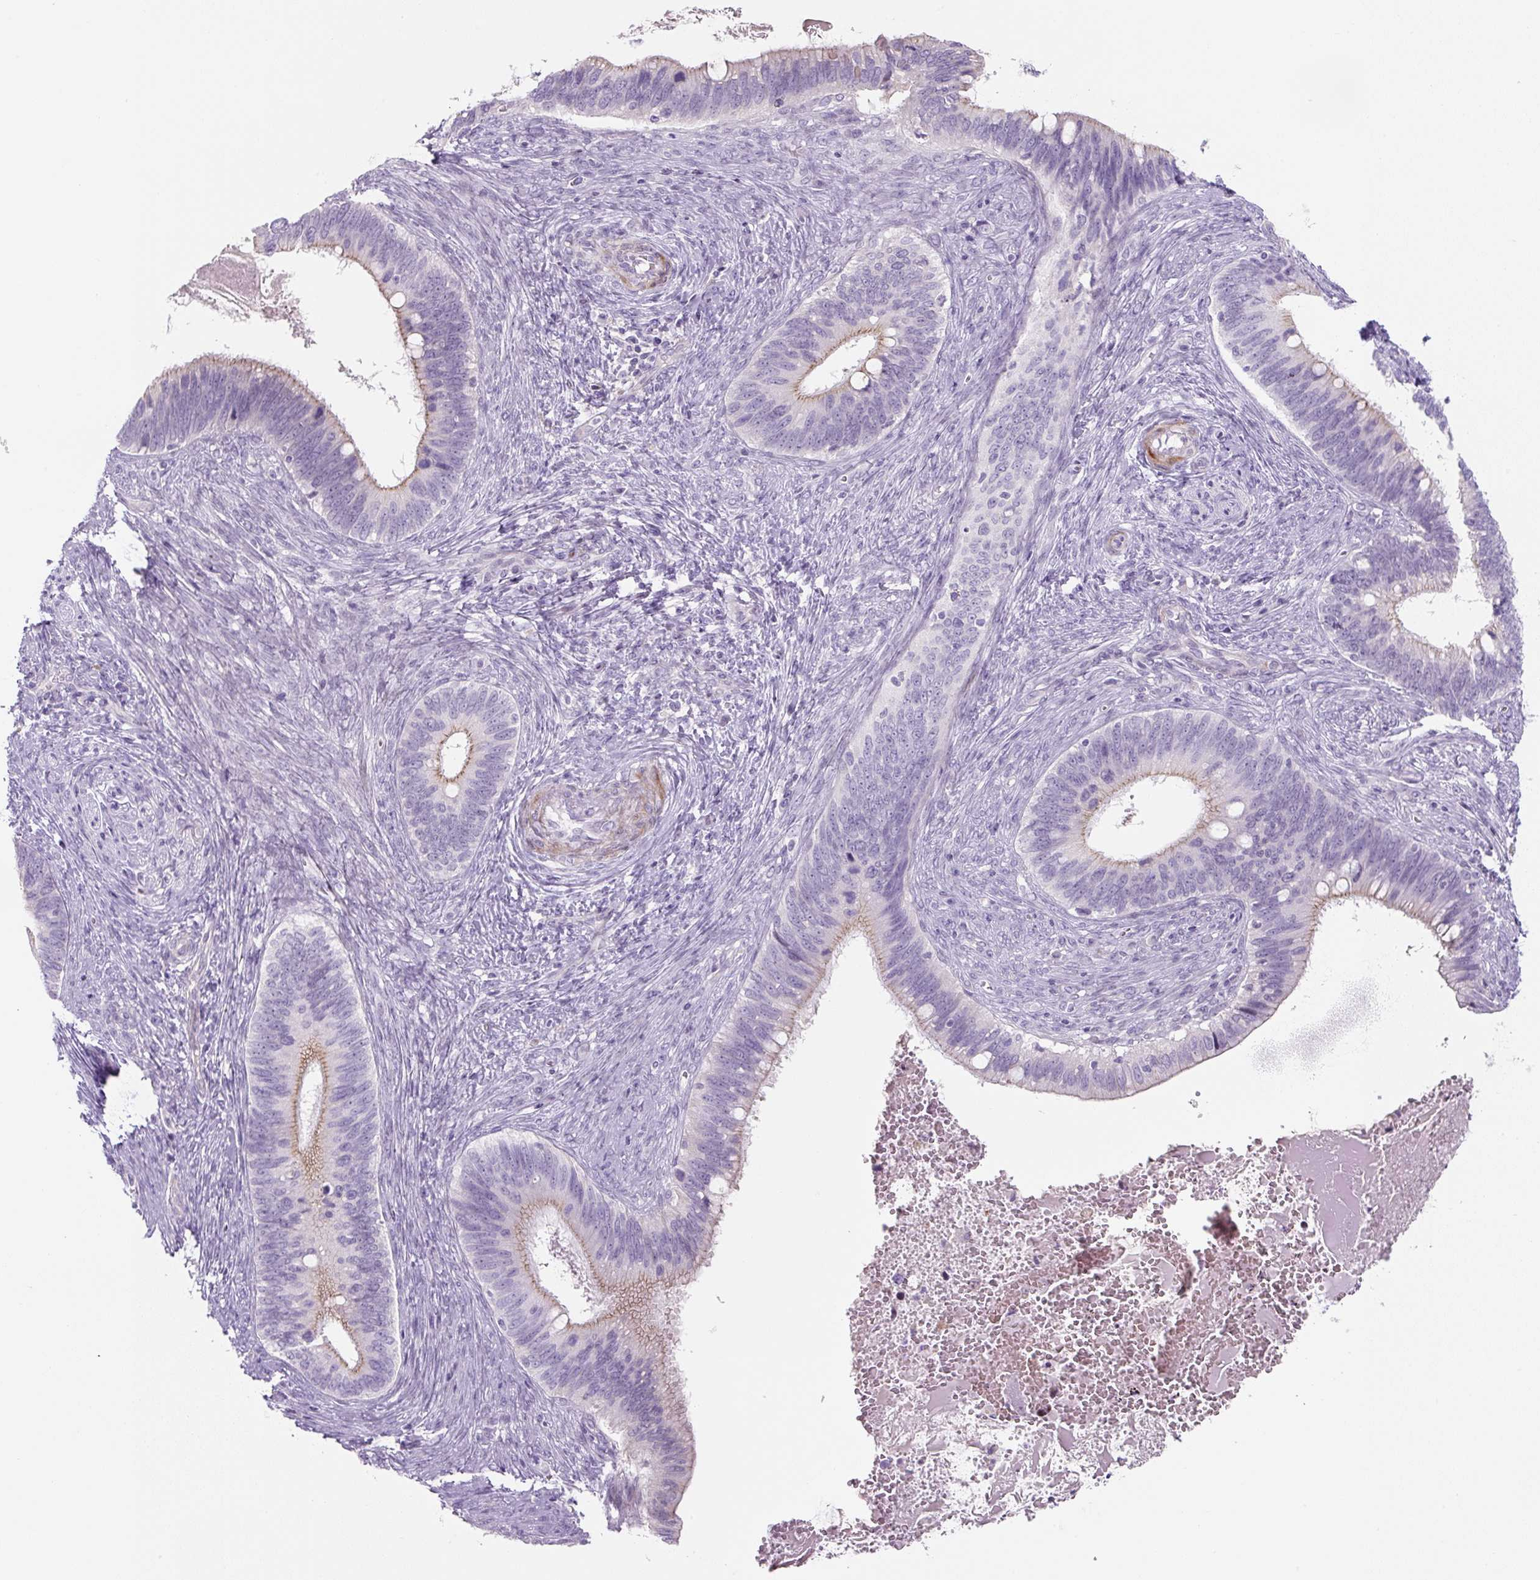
{"staining": {"intensity": "moderate", "quantity": "25%-75%", "location": "cytoplasmic/membranous"}, "tissue": "cervical cancer", "cell_type": "Tumor cells", "image_type": "cancer", "snomed": [{"axis": "morphology", "description": "Adenocarcinoma, NOS"}, {"axis": "topography", "description": "Cervix"}], "caption": "Immunohistochemical staining of cervical cancer (adenocarcinoma) reveals medium levels of moderate cytoplasmic/membranous protein staining in approximately 25%-75% of tumor cells. The protein of interest is shown in brown color, while the nuclei are stained blue.", "gene": "PRM1", "patient": {"sex": "female", "age": 42}}